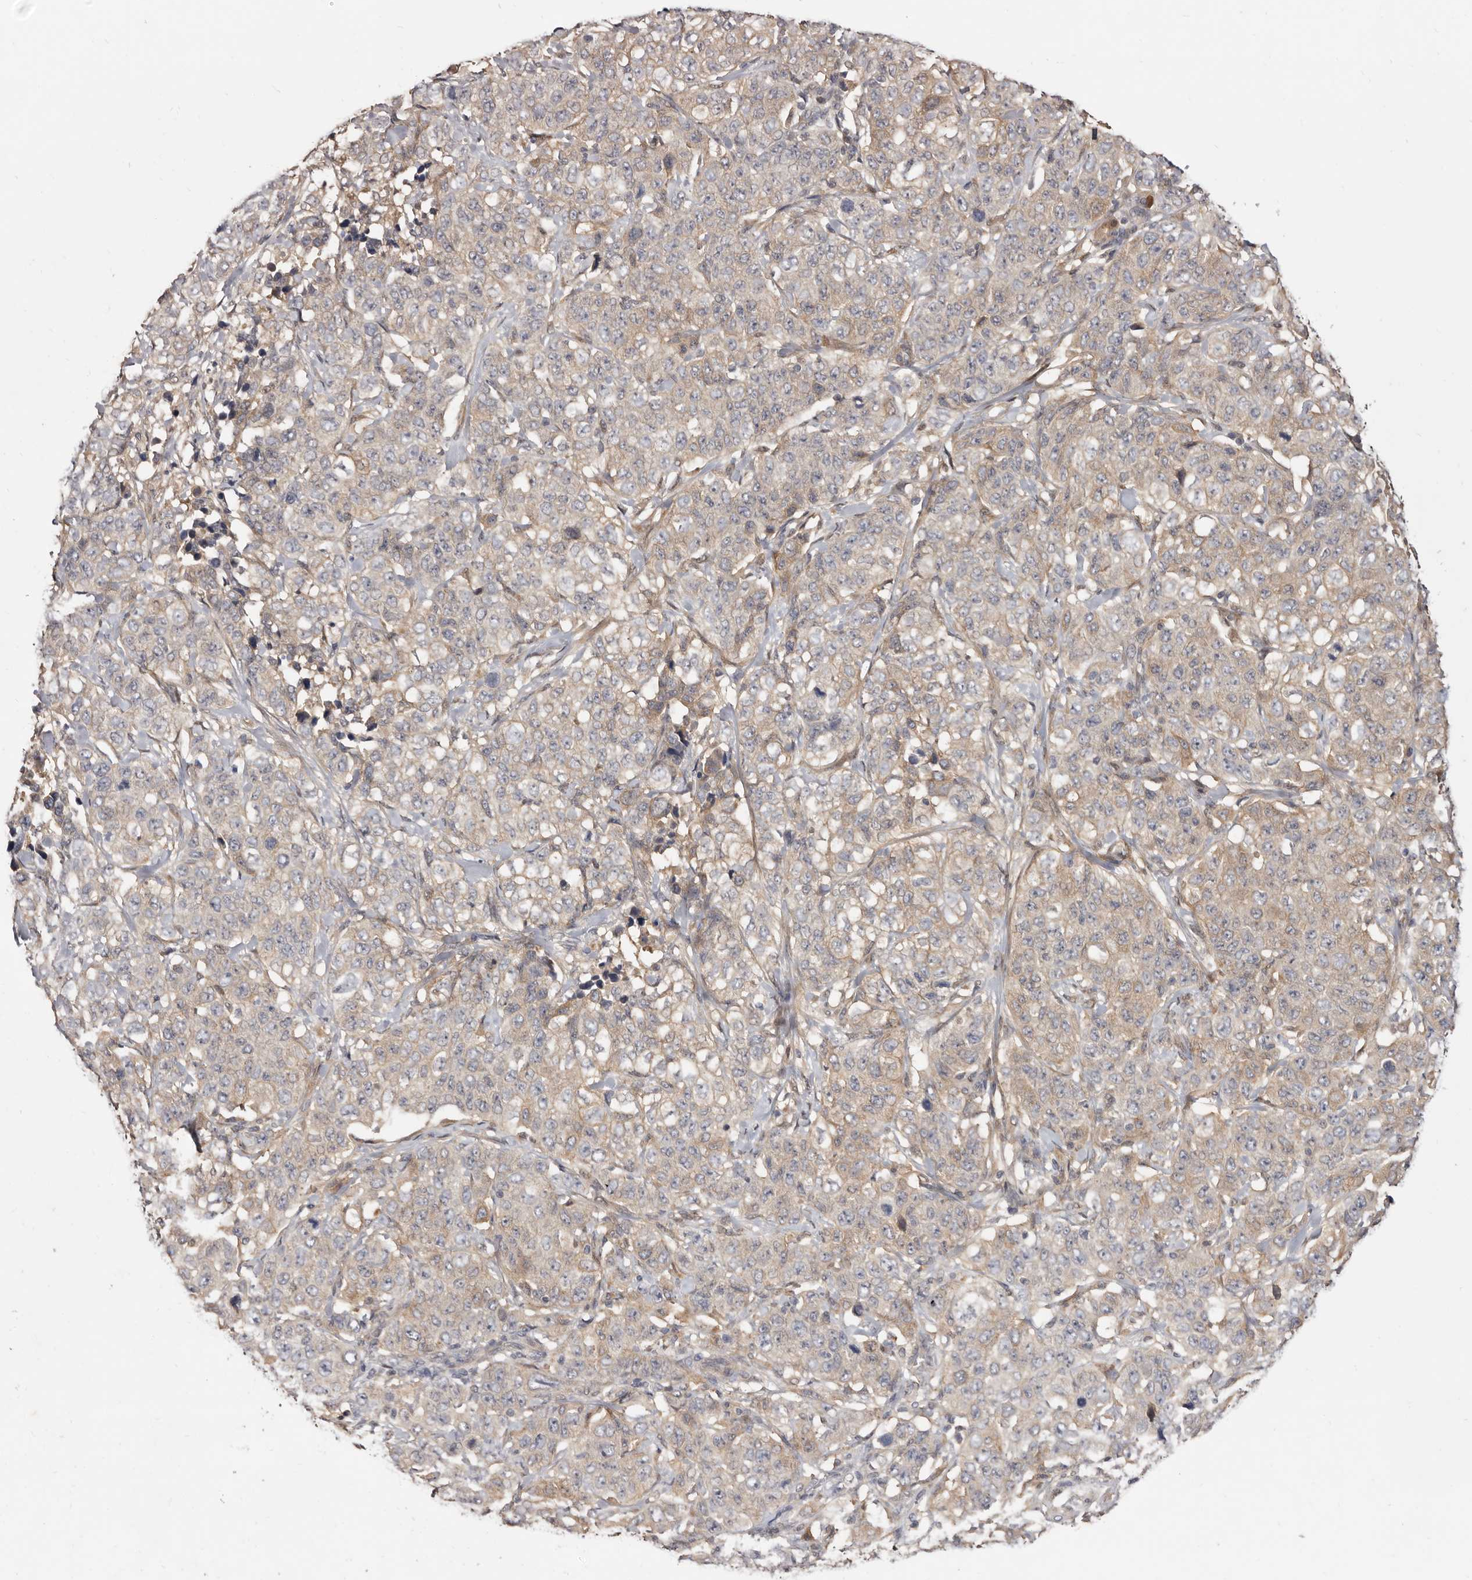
{"staining": {"intensity": "moderate", "quantity": ">75%", "location": "cytoplasmic/membranous"}, "tissue": "stomach cancer", "cell_type": "Tumor cells", "image_type": "cancer", "snomed": [{"axis": "morphology", "description": "Adenocarcinoma, NOS"}, {"axis": "topography", "description": "Stomach"}], "caption": "The micrograph reveals a brown stain indicating the presence of a protein in the cytoplasmic/membranous of tumor cells in stomach adenocarcinoma. (IHC, brightfield microscopy, high magnification).", "gene": "INAVA", "patient": {"sex": "male", "age": 48}}